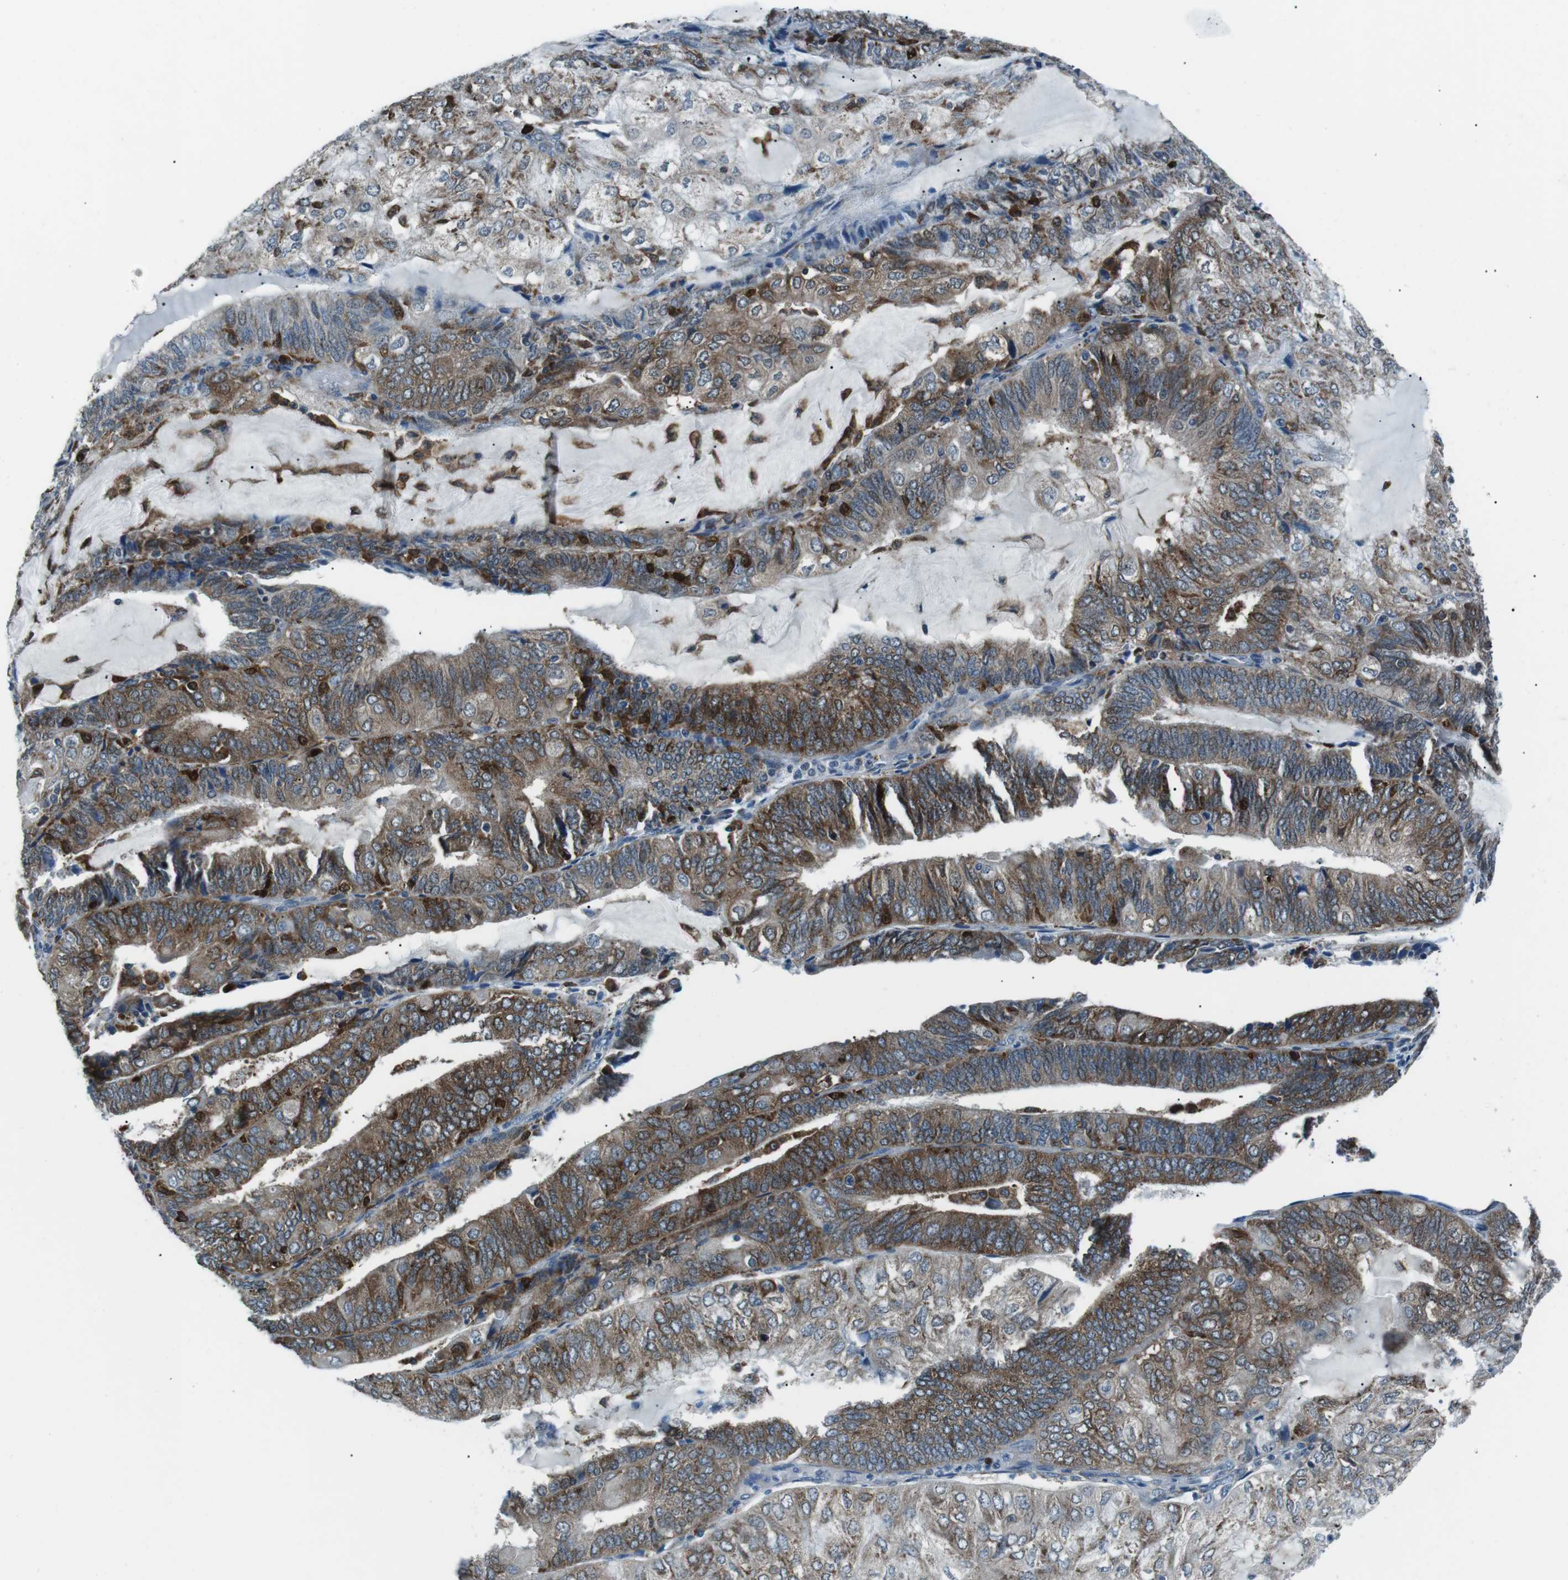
{"staining": {"intensity": "moderate", "quantity": ">75%", "location": "cytoplasmic/membranous"}, "tissue": "endometrial cancer", "cell_type": "Tumor cells", "image_type": "cancer", "snomed": [{"axis": "morphology", "description": "Adenocarcinoma, NOS"}, {"axis": "topography", "description": "Endometrium"}], "caption": "High-power microscopy captured an IHC photomicrograph of endometrial adenocarcinoma, revealing moderate cytoplasmic/membranous staining in about >75% of tumor cells. Immunohistochemistry (ihc) stains the protein in brown and the nuclei are stained blue.", "gene": "BLNK", "patient": {"sex": "female", "age": 81}}